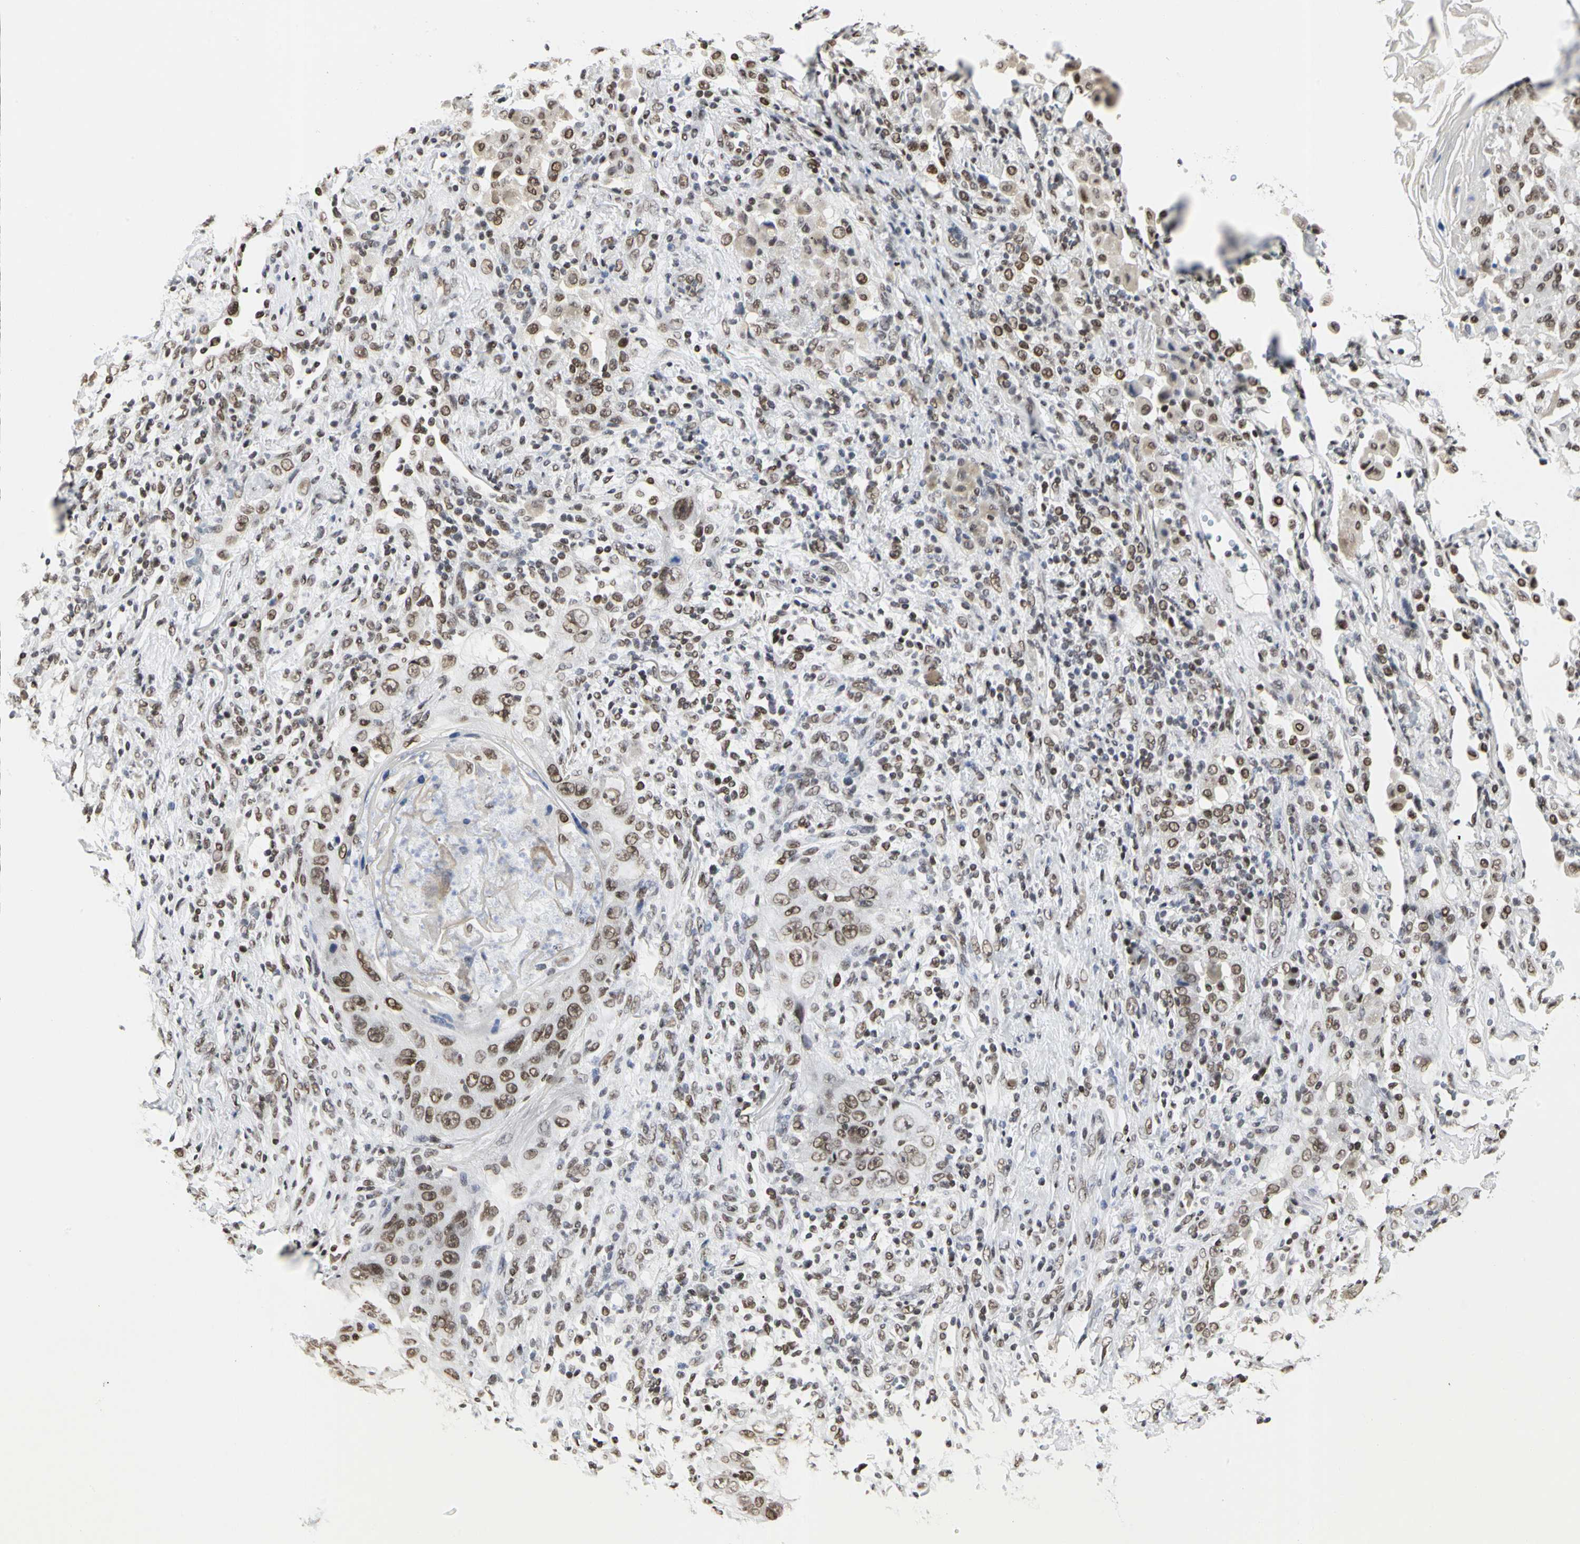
{"staining": {"intensity": "moderate", "quantity": ">75%", "location": "nuclear"}, "tissue": "lung cancer", "cell_type": "Tumor cells", "image_type": "cancer", "snomed": [{"axis": "morphology", "description": "Squamous cell carcinoma, NOS"}, {"axis": "topography", "description": "Lung"}], "caption": "Approximately >75% of tumor cells in lung cancer (squamous cell carcinoma) exhibit moderate nuclear protein staining as visualized by brown immunohistochemical staining.", "gene": "PRMT3", "patient": {"sex": "female", "age": 67}}